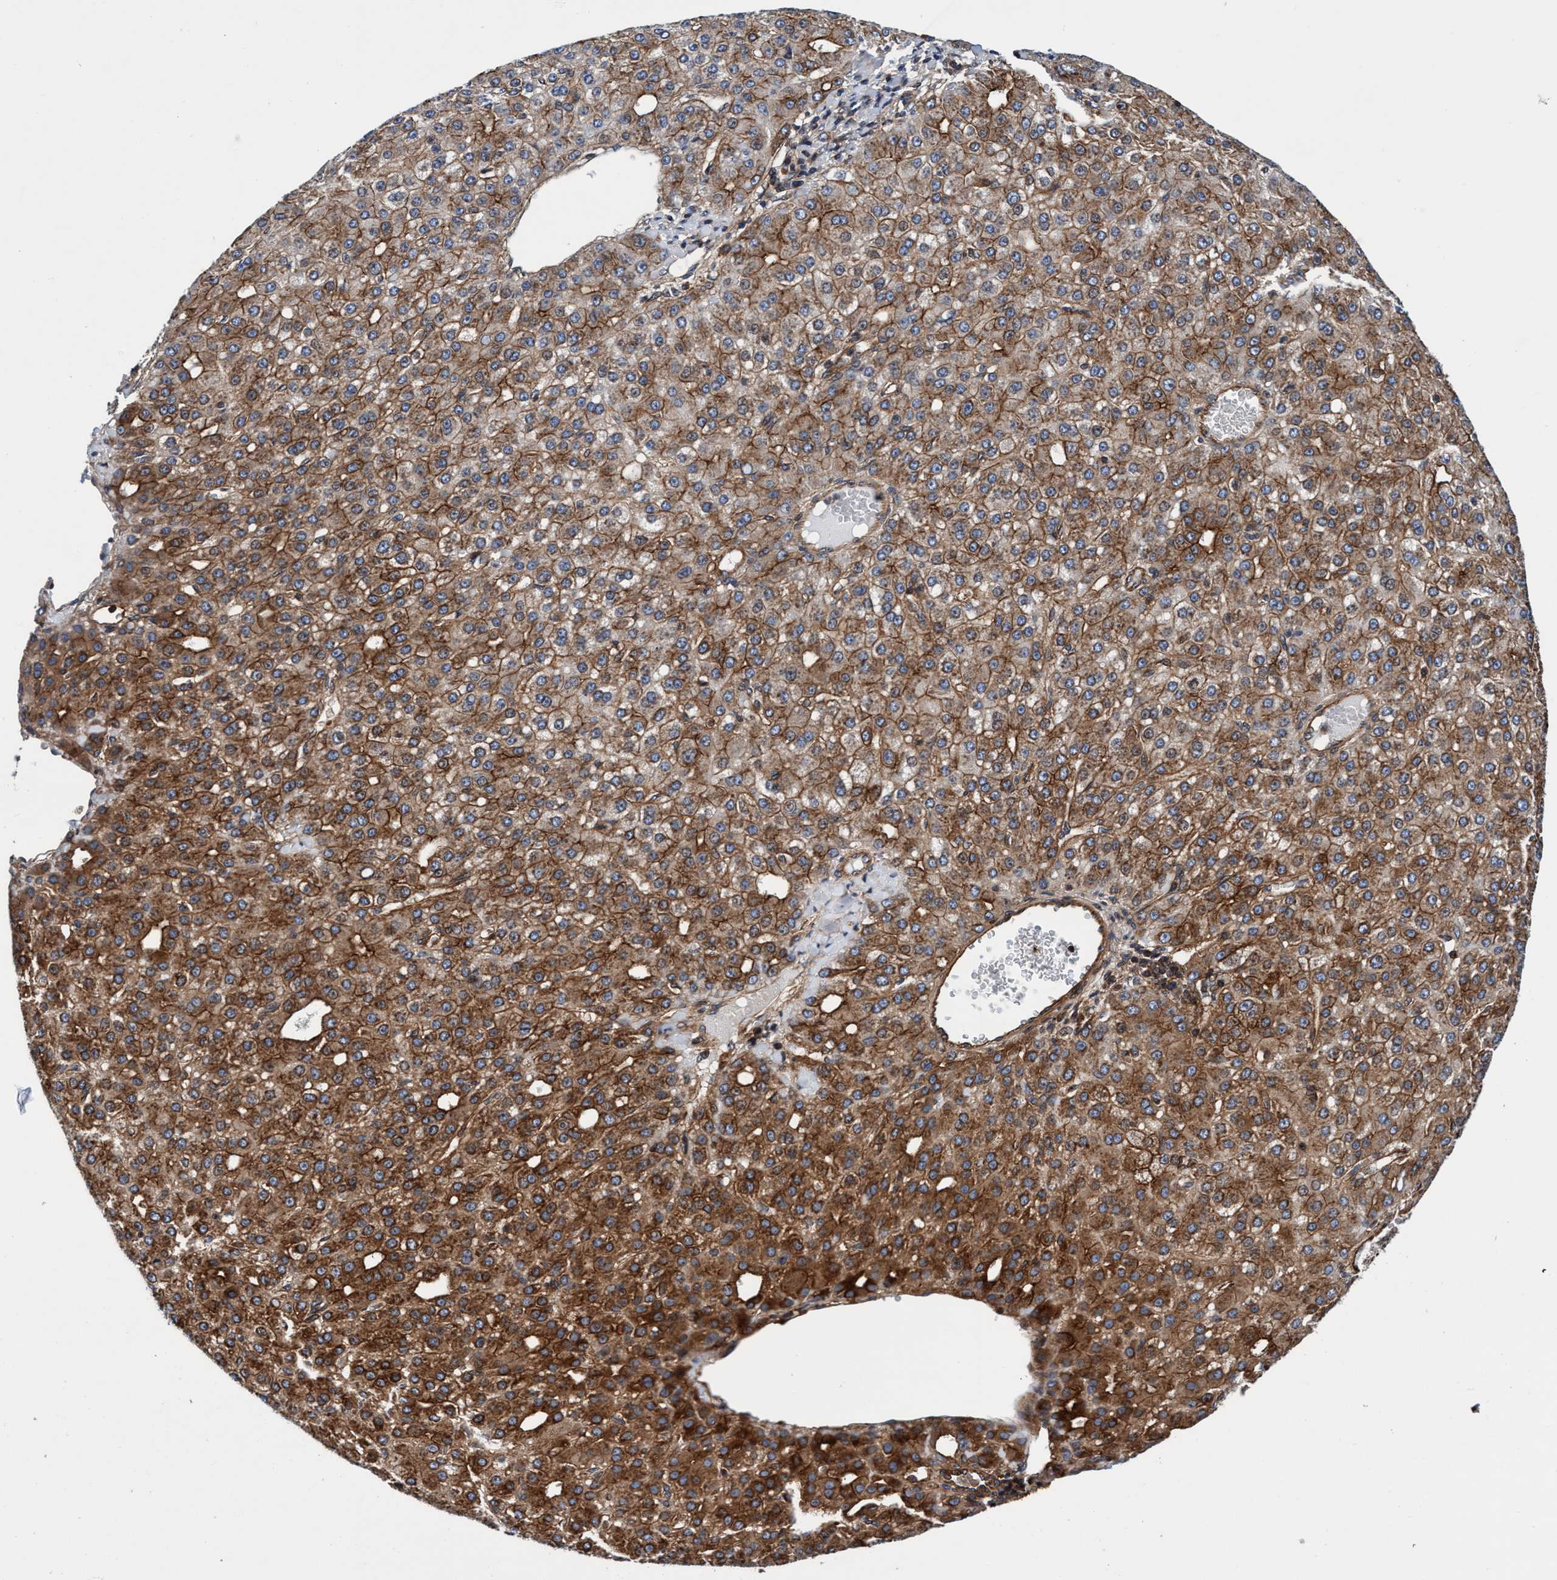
{"staining": {"intensity": "strong", "quantity": ">75%", "location": "cytoplasmic/membranous"}, "tissue": "liver cancer", "cell_type": "Tumor cells", "image_type": "cancer", "snomed": [{"axis": "morphology", "description": "Carcinoma, Hepatocellular, NOS"}, {"axis": "topography", "description": "Liver"}], "caption": "Immunohistochemistry (IHC) photomicrograph of liver cancer stained for a protein (brown), which shows high levels of strong cytoplasmic/membranous expression in approximately >75% of tumor cells.", "gene": "MCM3AP", "patient": {"sex": "male", "age": 67}}